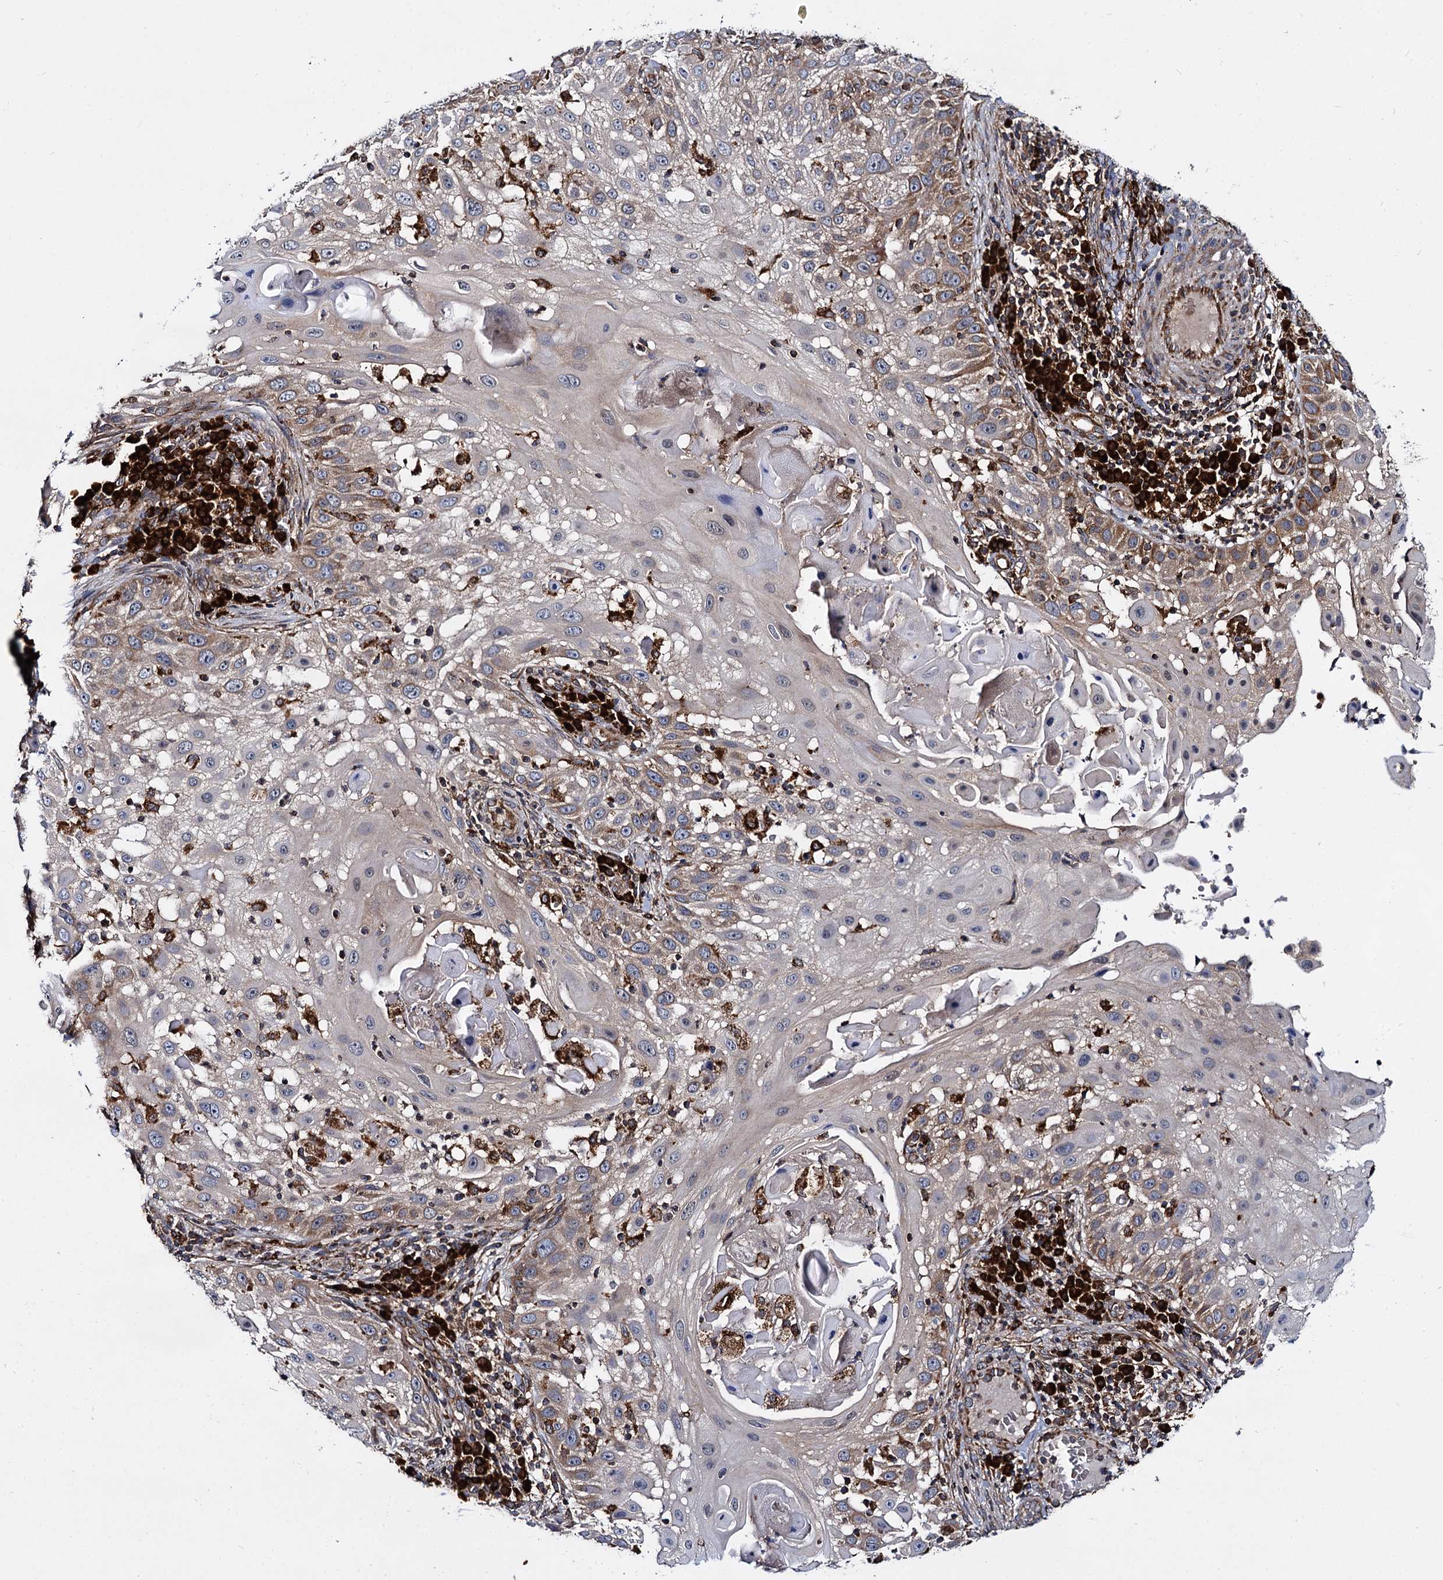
{"staining": {"intensity": "moderate", "quantity": "25%-75%", "location": "cytoplasmic/membranous"}, "tissue": "skin cancer", "cell_type": "Tumor cells", "image_type": "cancer", "snomed": [{"axis": "morphology", "description": "Squamous cell carcinoma, NOS"}, {"axis": "topography", "description": "Skin"}], "caption": "IHC photomicrograph of squamous cell carcinoma (skin) stained for a protein (brown), which demonstrates medium levels of moderate cytoplasmic/membranous expression in about 25%-75% of tumor cells.", "gene": "UFM1", "patient": {"sex": "female", "age": 44}}